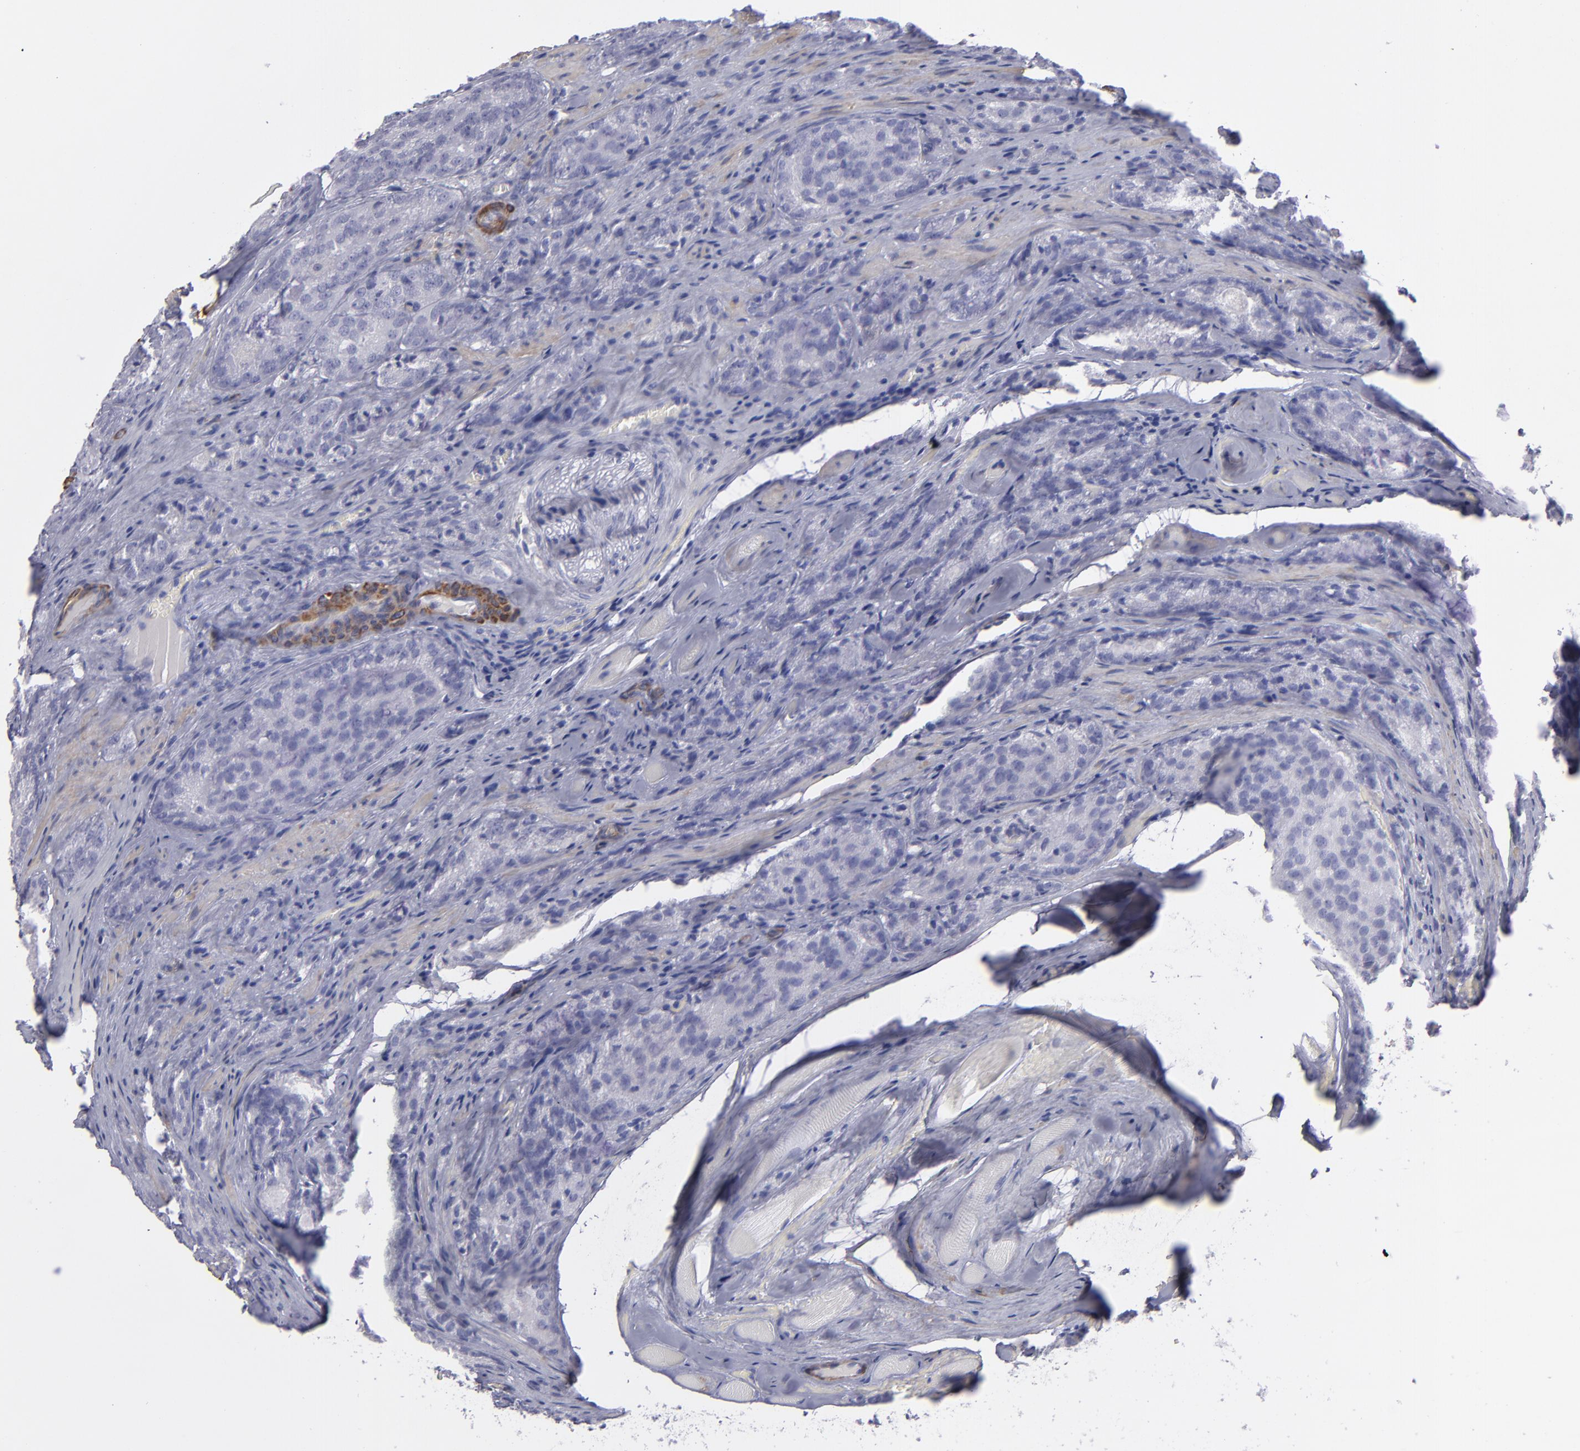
{"staining": {"intensity": "negative", "quantity": "none", "location": "none"}, "tissue": "prostate cancer", "cell_type": "Tumor cells", "image_type": "cancer", "snomed": [{"axis": "morphology", "description": "Adenocarcinoma, Medium grade"}, {"axis": "topography", "description": "Prostate"}], "caption": "There is no significant expression in tumor cells of adenocarcinoma (medium-grade) (prostate).", "gene": "MYH11", "patient": {"sex": "male", "age": 60}}